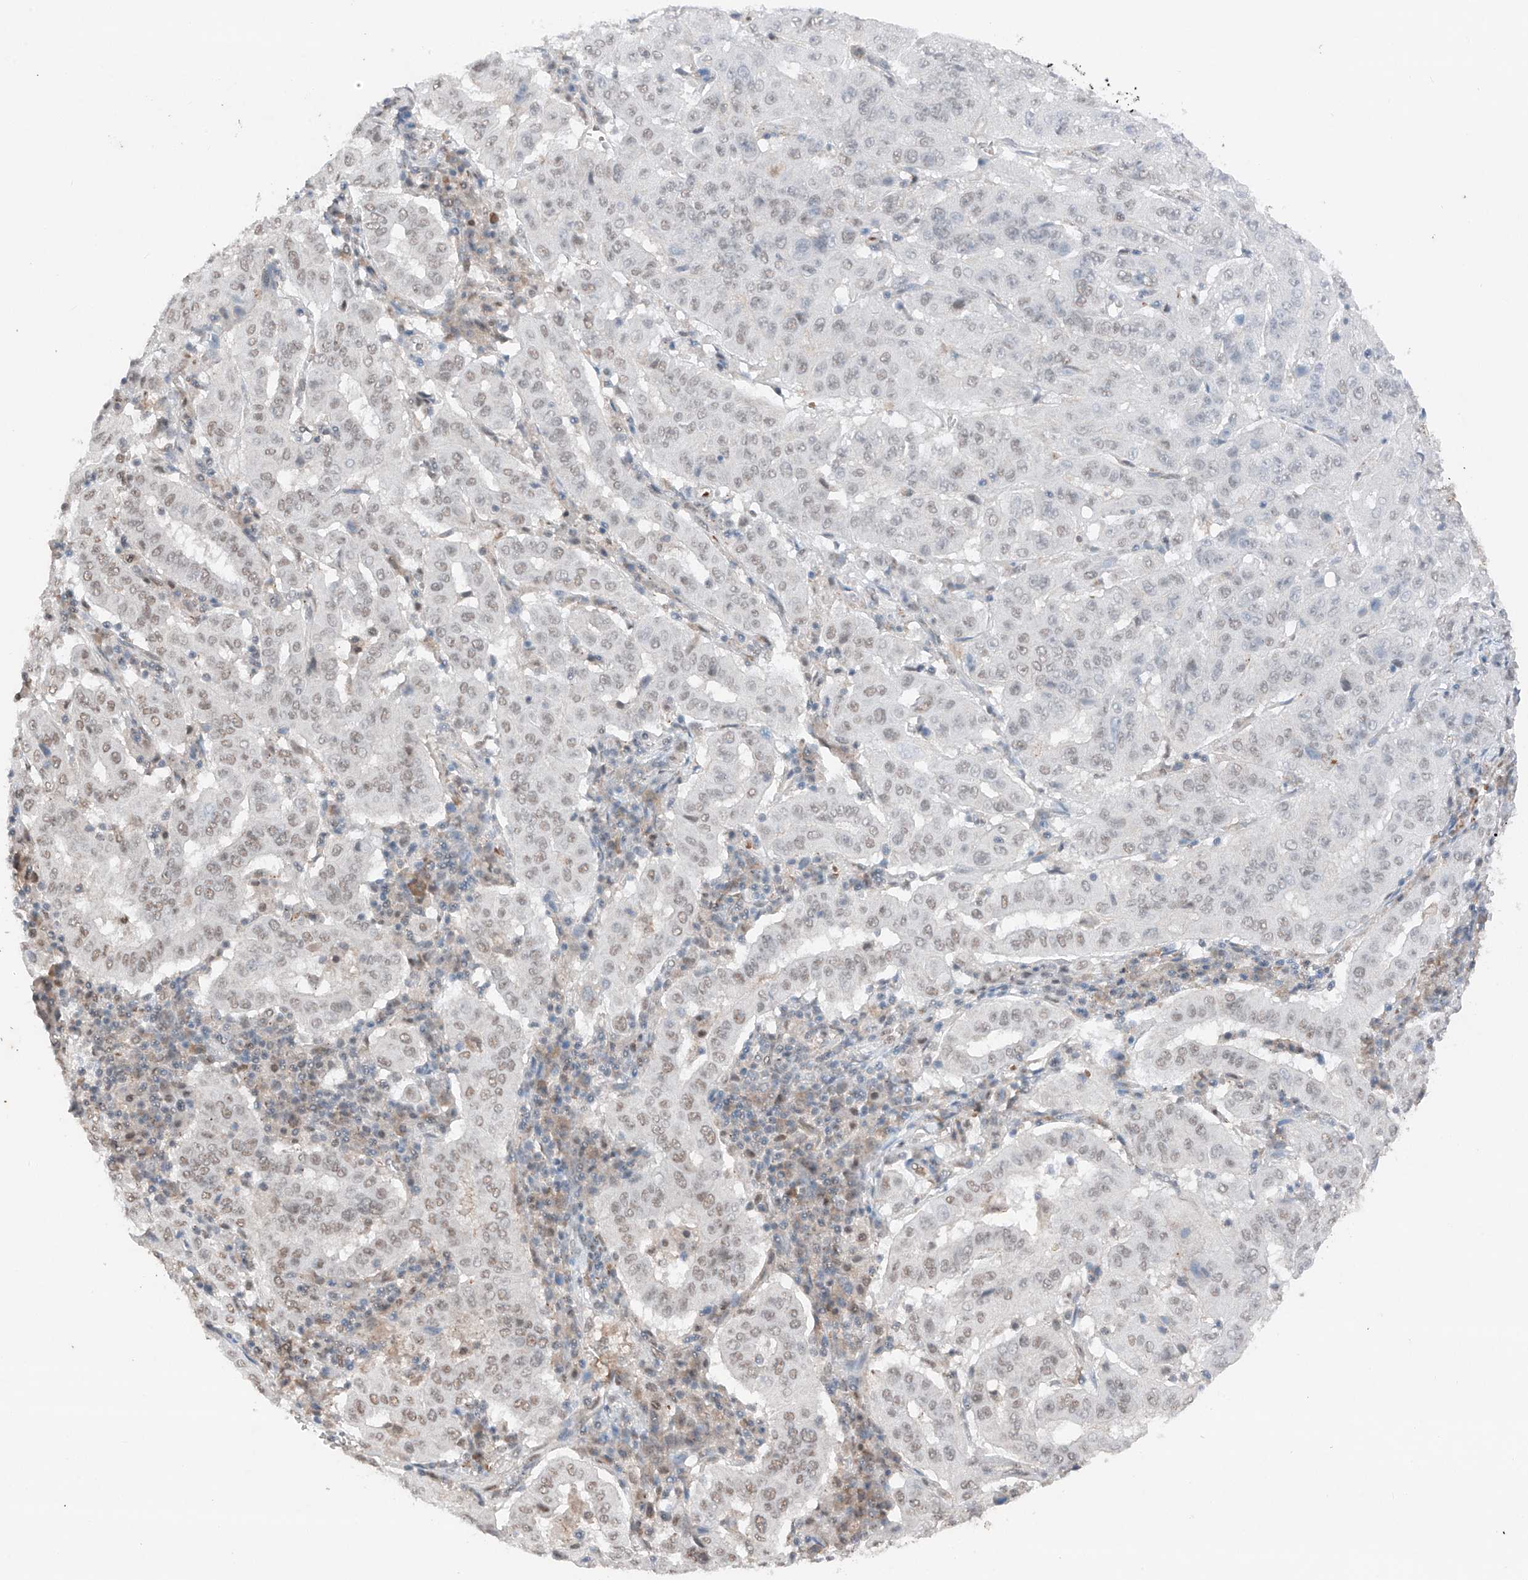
{"staining": {"intensity": "weak", "quantity": "<25%", "location": "nuclear"}, "tissue": "pancreatic cancer", "cell_type": "Tumor cells", "image_type": "cancer", "snomed": [{"axis": "morphology", "description": "Adenocarcinoma, NOS"}, {"axis": "topography", "description": "Pancreas"}], "caption": "An immunohistochemistry (IHC) micrograph of pancreatic cancer (adenocarcinoma) is shown. There is no staining in tumor cells of pancreatic cancer (adenocarcinoma). The staining is performed using DAB brown chromogen with nuclei counter-stained in using hematoxylin.", "gene": "TBX4", "patient": {"sex": "male", "age": 63}}